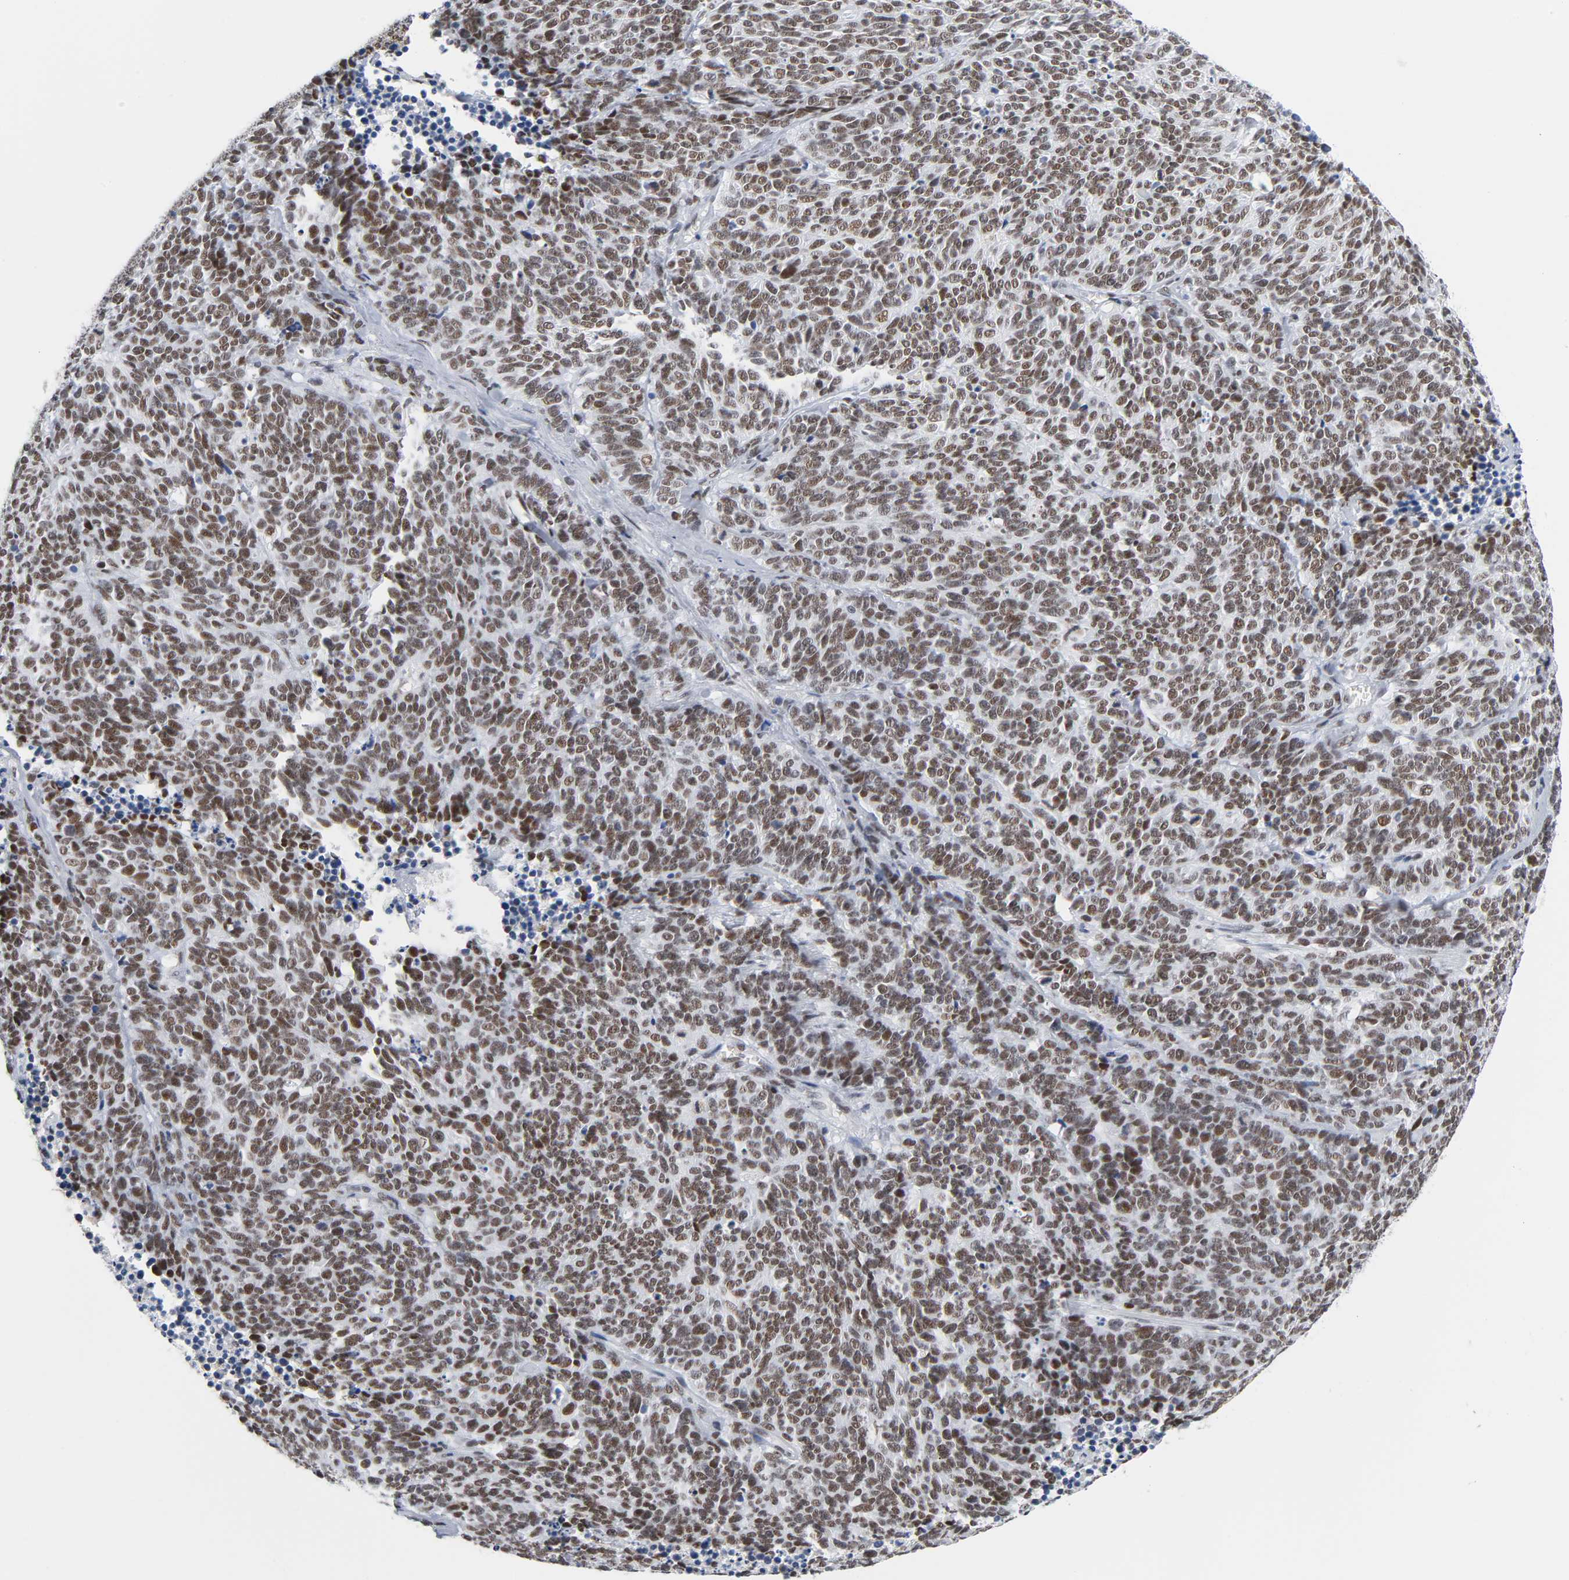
{"staining": {"intensity": "moderate", "quantity": ">75%", "location": "nuclear"}, "tissue": "lung cancer", "cell_type": "Tumor cells", "image_type": "cancer", "snomed": [{"axis": "morphology", "description": "Neoplasm, malignant, NOS"}, {"axis": "topography", "description": "Lung"}], "caption": "Immunohistochemical staining of human lung malignant neoplasm reveals medium levels of moderate nuclear staining in approximately >75% of tumor cells.", "gene": "CSTF2", "patient": {"sex": "female", "age": 58}}